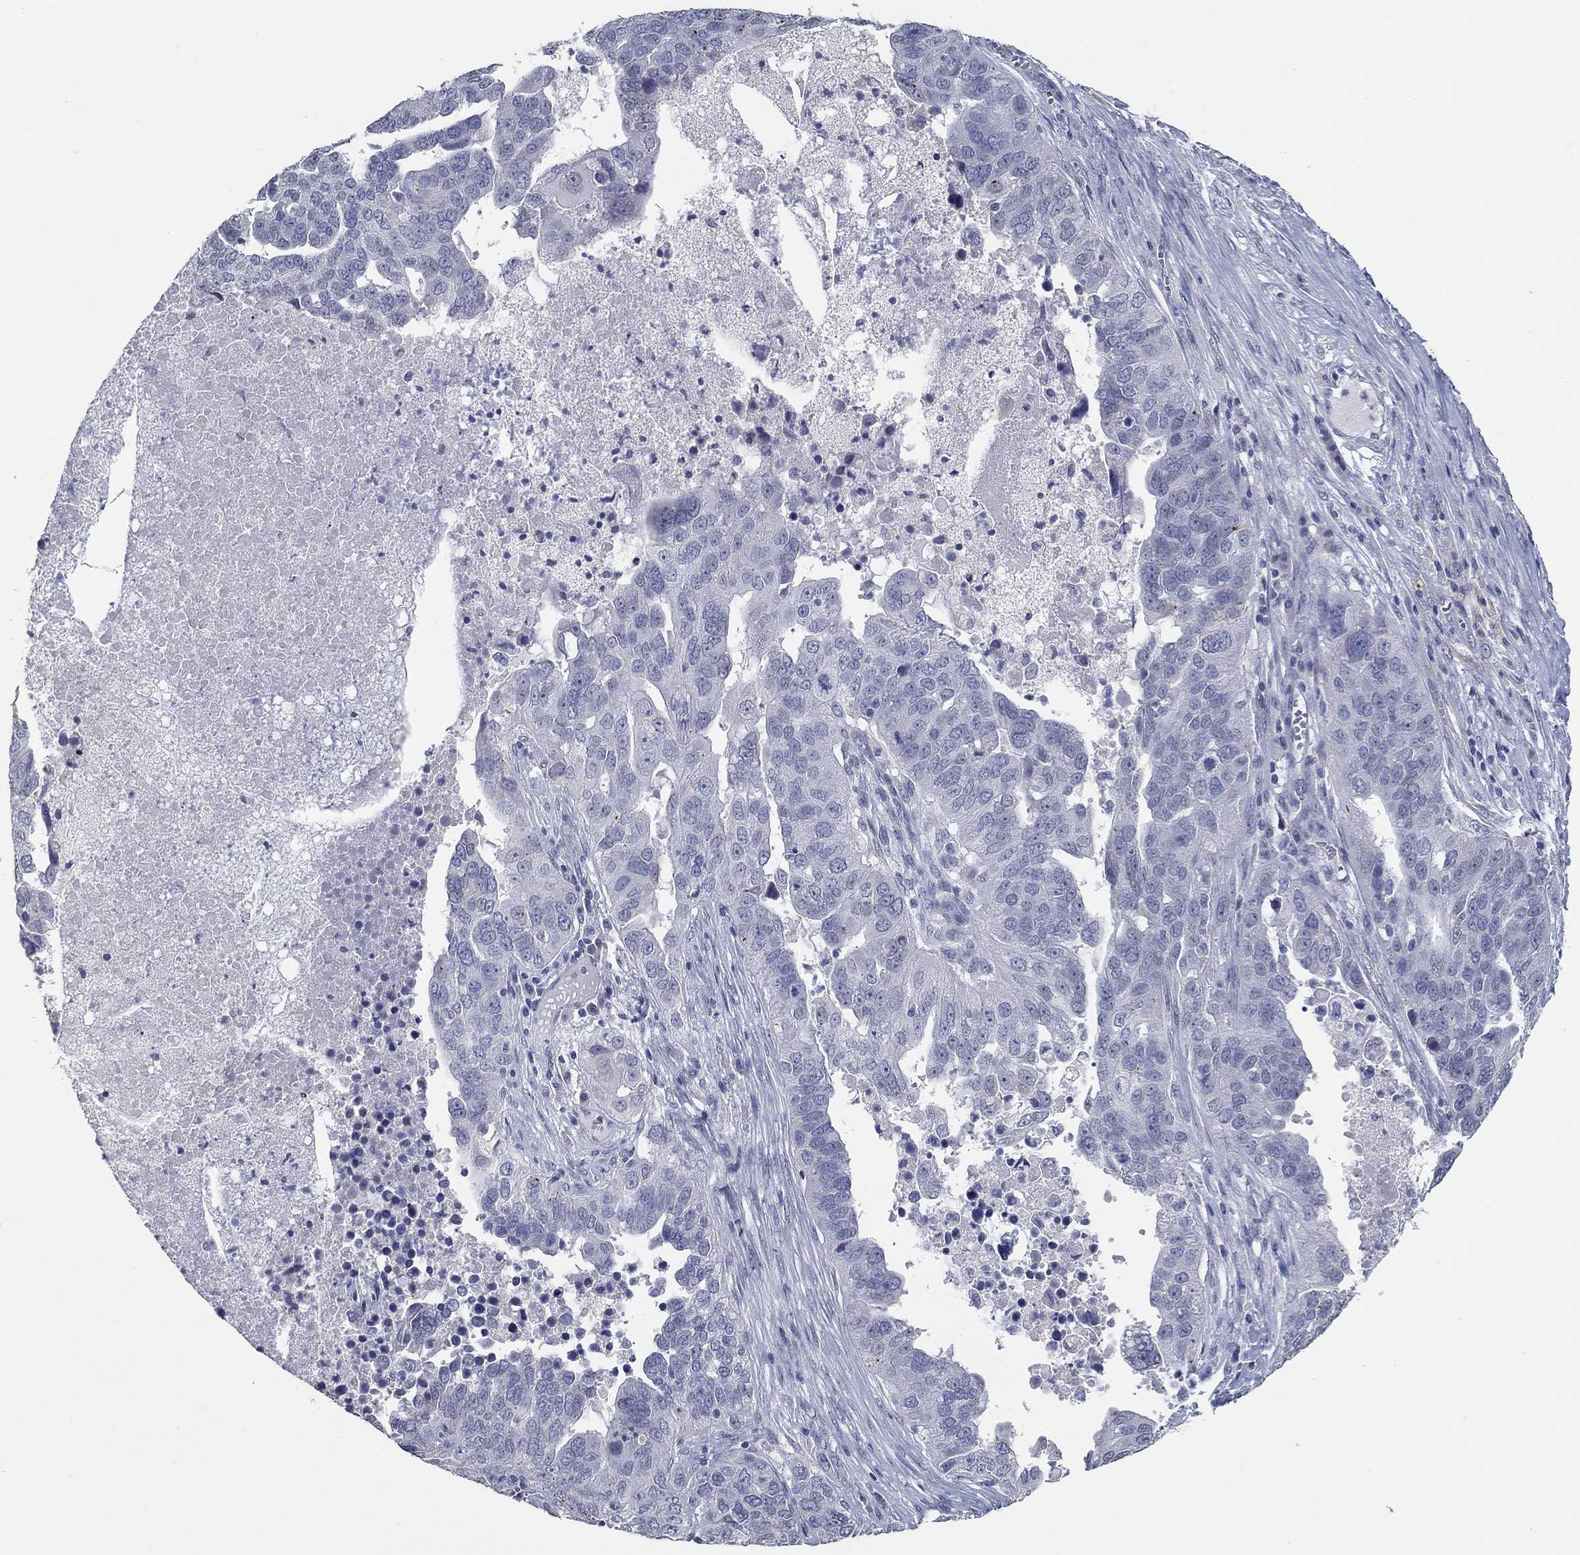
{"staining": {"intensity": "negative", "quantity": "none", "location": "none"}, "tissue": "ovarian cancer", "cell_type": "Tumor cells", "image_type": "cancer", "snomed": [{"axis": "morphology", "description": "Carcinoma, endometroid"}, {"axis": "topography", "description": "Soft tissue"}, {"axis": "topography", "description": "Ovary"}], "caption": "Tumor cells show no significant expression in endometroid carcinoma (ovarian).", "gene": "NUP155", "patient": {"sex": "female", "age": 52}}